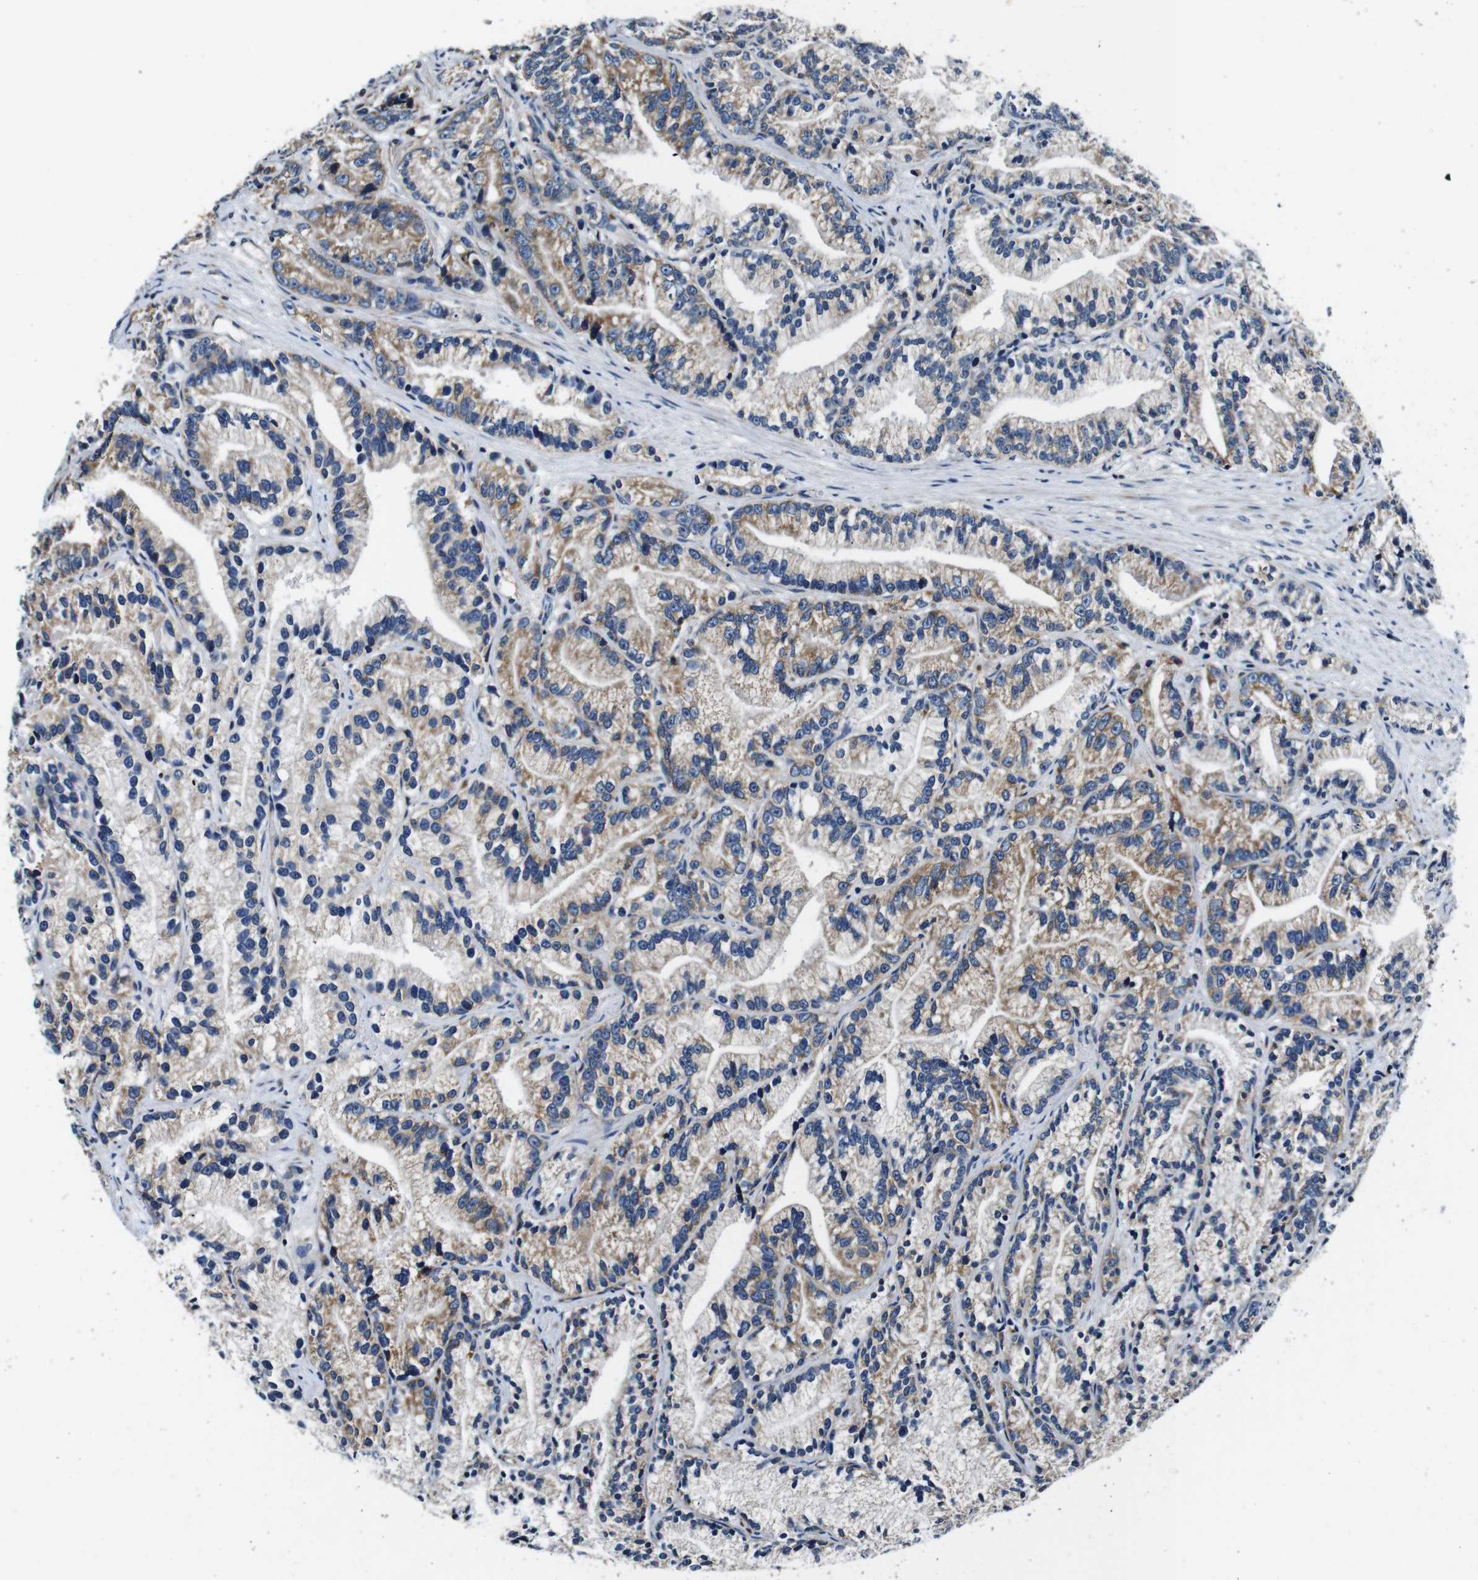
{"staining": {"intensity": "weak", "quantity": ">75%", "location": "cytoplasmic/membranous"}, "tissue": "prostate cancer", "cell_type": "Tumor cells", "image_type": "cancer", "snomed": [{"axis": "morphology", "description": "Adenocarcinoma, Low grade"}, {"axis": "topography", "description": "Prostate"}], "caption": "A low amount of weak cytoplasmic/membranous expression is identified in approximately >75% of tumor cells in prostate cancer tissue. The staining is performed using DAB (3,3'-diaminobenzidine) brown chromogen to label protein expression. The nuclei are counter-stained blue using hematoxylin.", "gene": "HK1", "patient": {"sex": "male", "age": 89}}